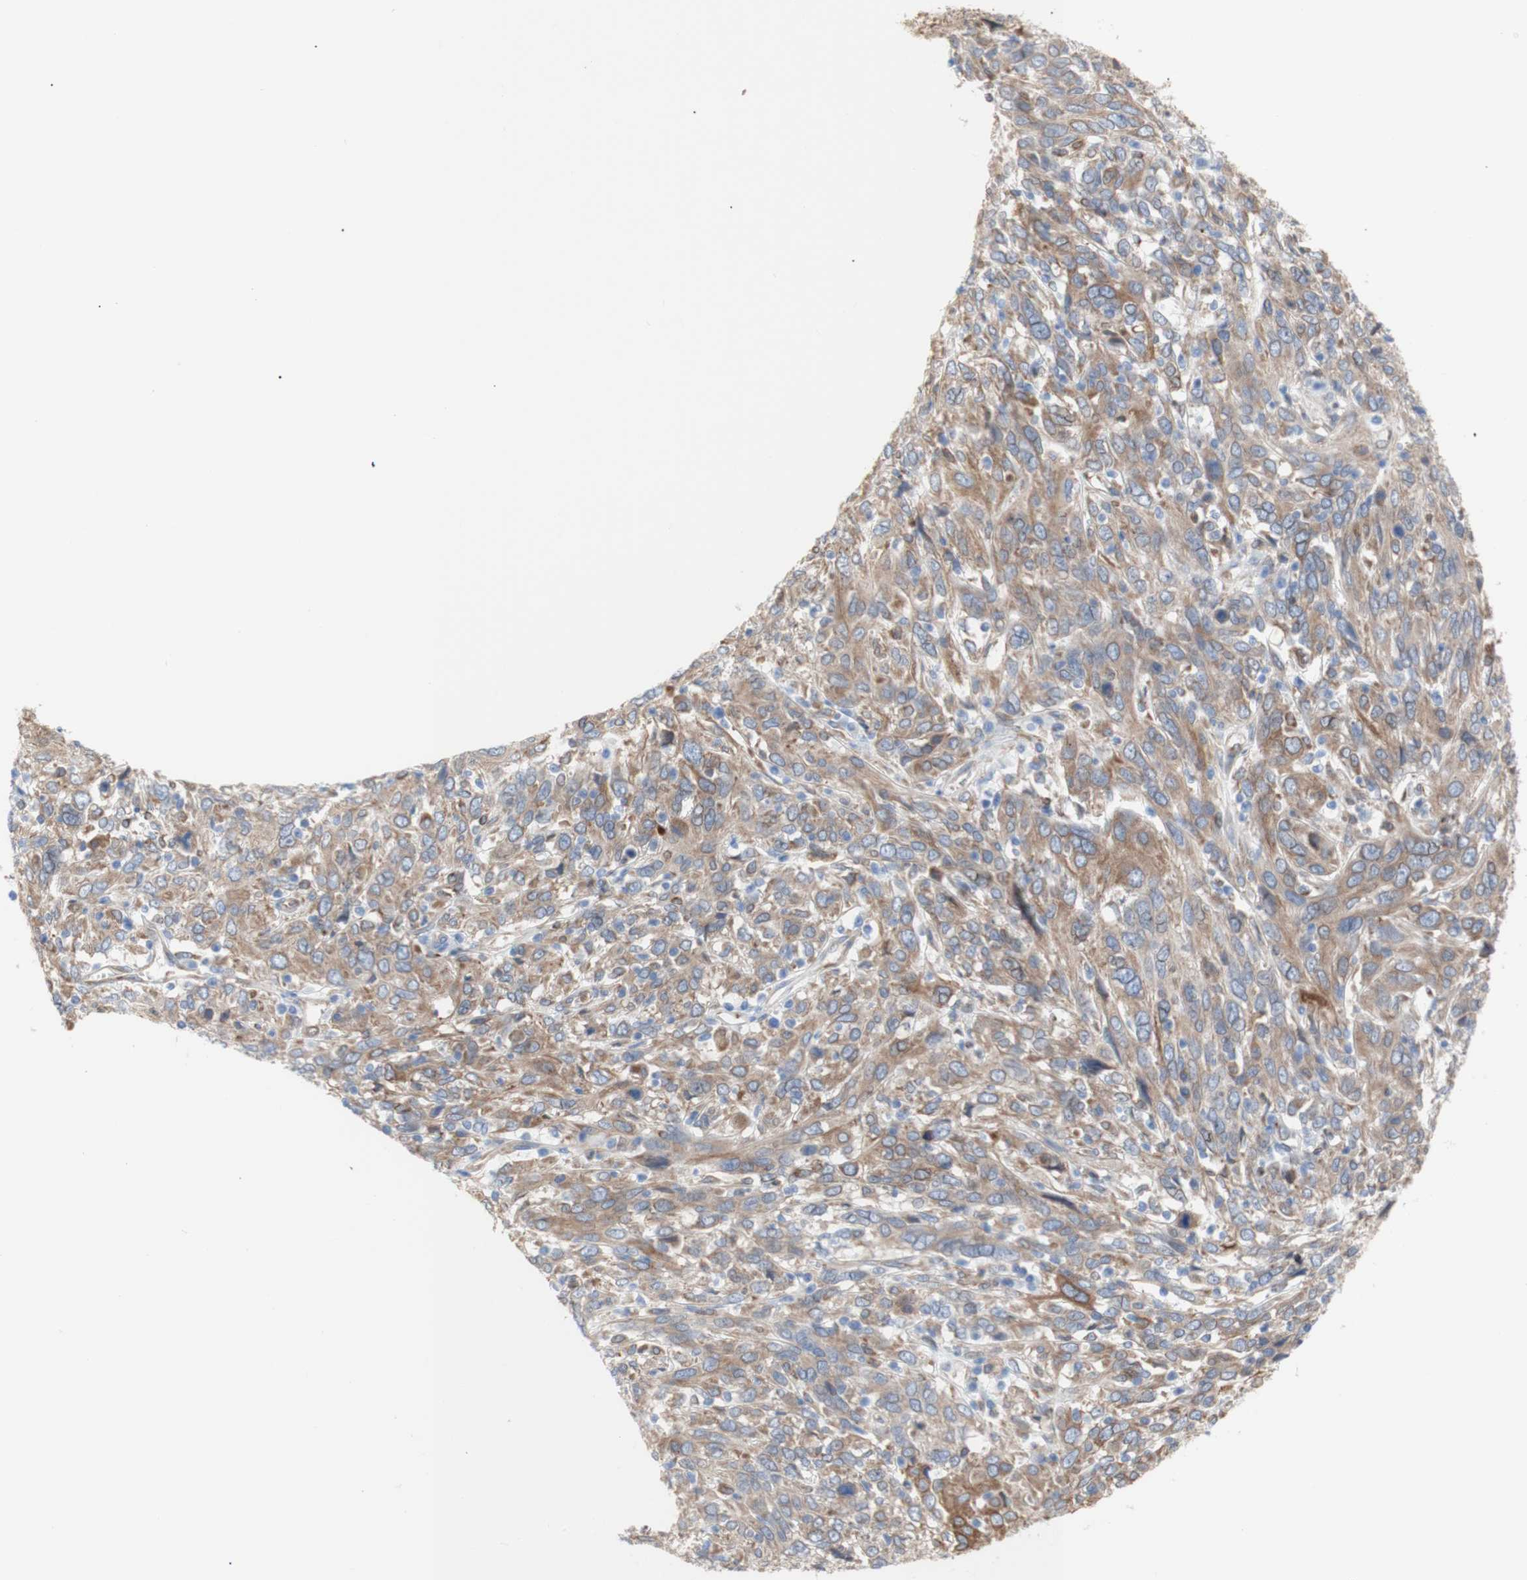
{"staining": {"intensity": "moderate", "quantity": ">75%", "location": "cytoplasmic/membranous"}, "tissue": "cervical cancer", "cell_type": "Tumor cells", "image_type": "cancer", "snomed": [{"axis": "morphology", "description": "Squamous cell carcinoma, NOS"}, {"axis": "topography", "description": "Cervix"}], "caption": "The histopathology image displays staining of cervical cancer, revealing moderate cytoplasmic/membranous protein positivity (brown color) within tumor cells.", "gene": "ERLIN1", "patient": {"sex": "female", "age": 46}}